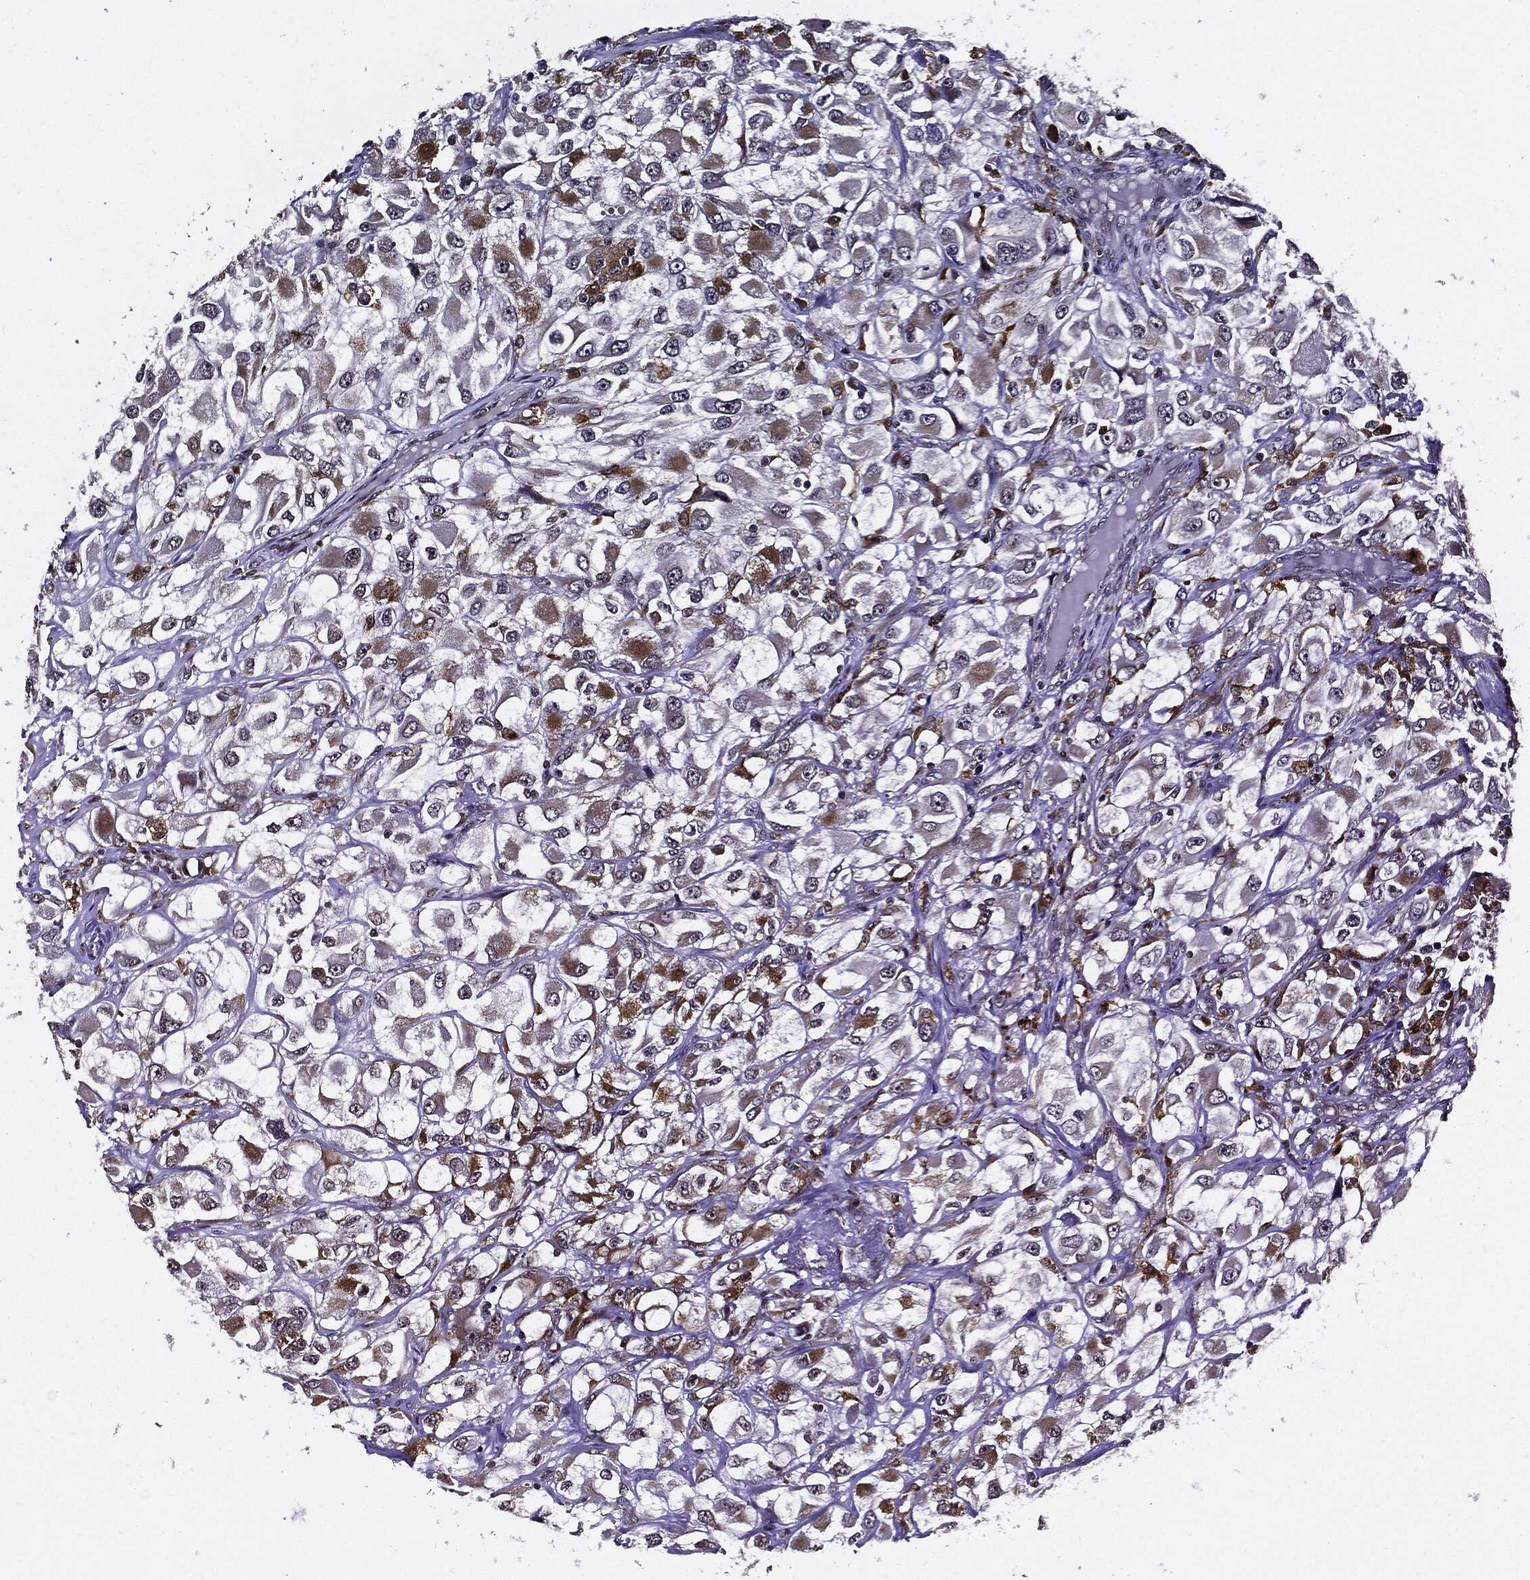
{"staining": {"intensity": "moderate", "quantity": "<25%", "location": "cytoplasmic/membranous"}, "tissue": "renal cancer", "cell_type": "Tumor cells", "image_type": "cancer", "snomed": [{"axis": "morphology", "description": "Adenocarcinoma, NOS"}, {"axis": "topography", "description": "Kidney"}], "caption": "Brown immunohistochemical staining in human adenocarcinoma (renal) demonstrates moderate cytoplasmic/membranous positivity in about <25% of tumor cells.", "gene": "SUGT1", "patient": {"sex": "female", "age": 52}}